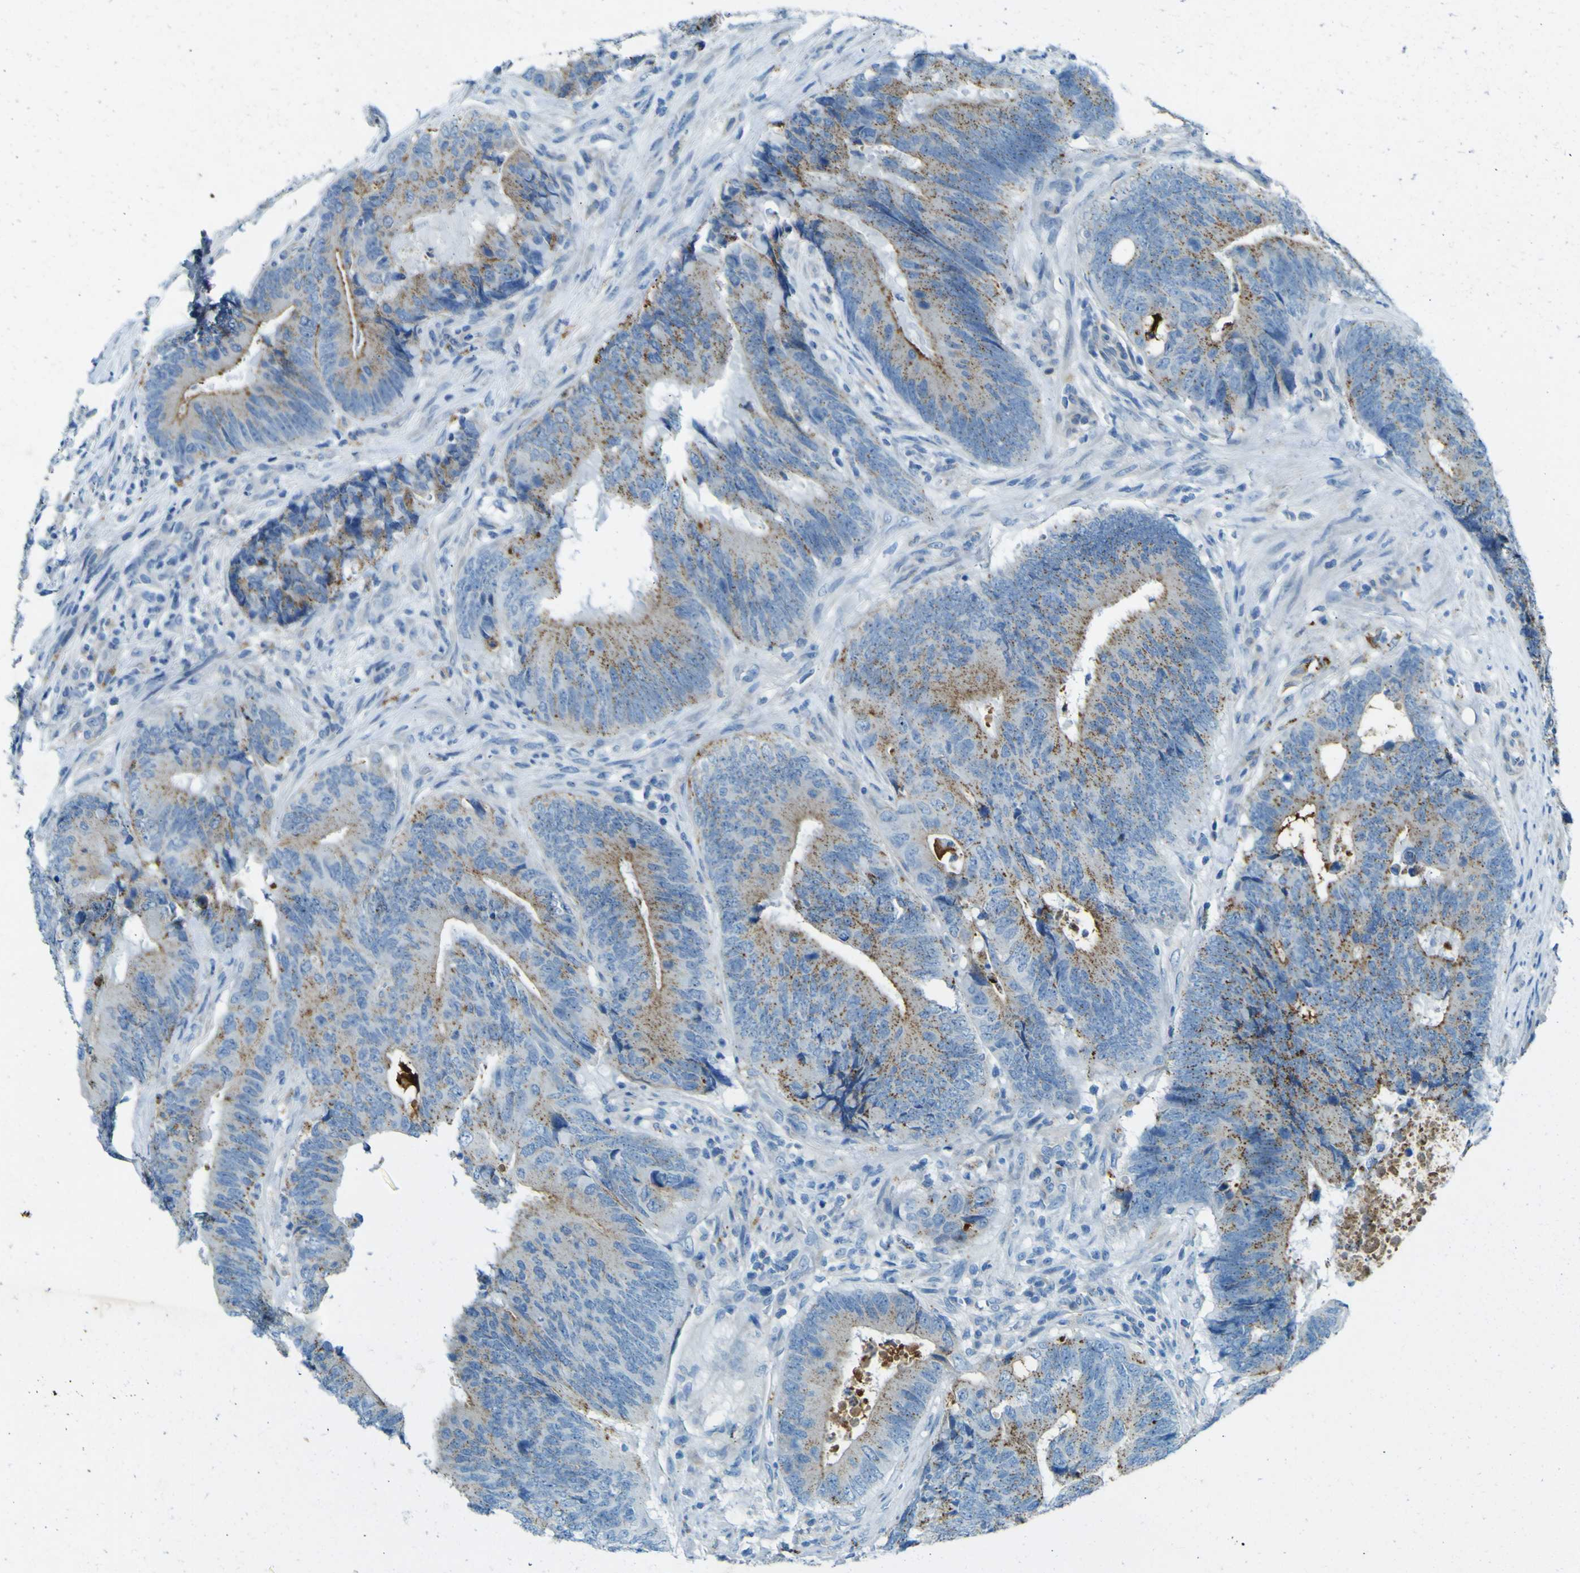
{"staining": {"intensity": "weak", "quantity": ">75%", "location": "cytoplasmic/membranous"}, "tissue": "colorectal cancer", "cell_type": "Tumor cells", "image_type": "cancer", "snomed": [{"axis": "morphology", "description": "Normal tissue, NOS"}, {"axis": "morphology", "description": "Adenocarcinoma, NOS"}, {"axis": "topography", "description": "Colon"}], "caption": "Protein staining shows weak cytoplasmic/membranous staining in approximately >75% of tumor cells in colorectal cancer (adenocarcinoma).", "gene": "PDE9A", "patient": {"sex": "male", "age": 56}}